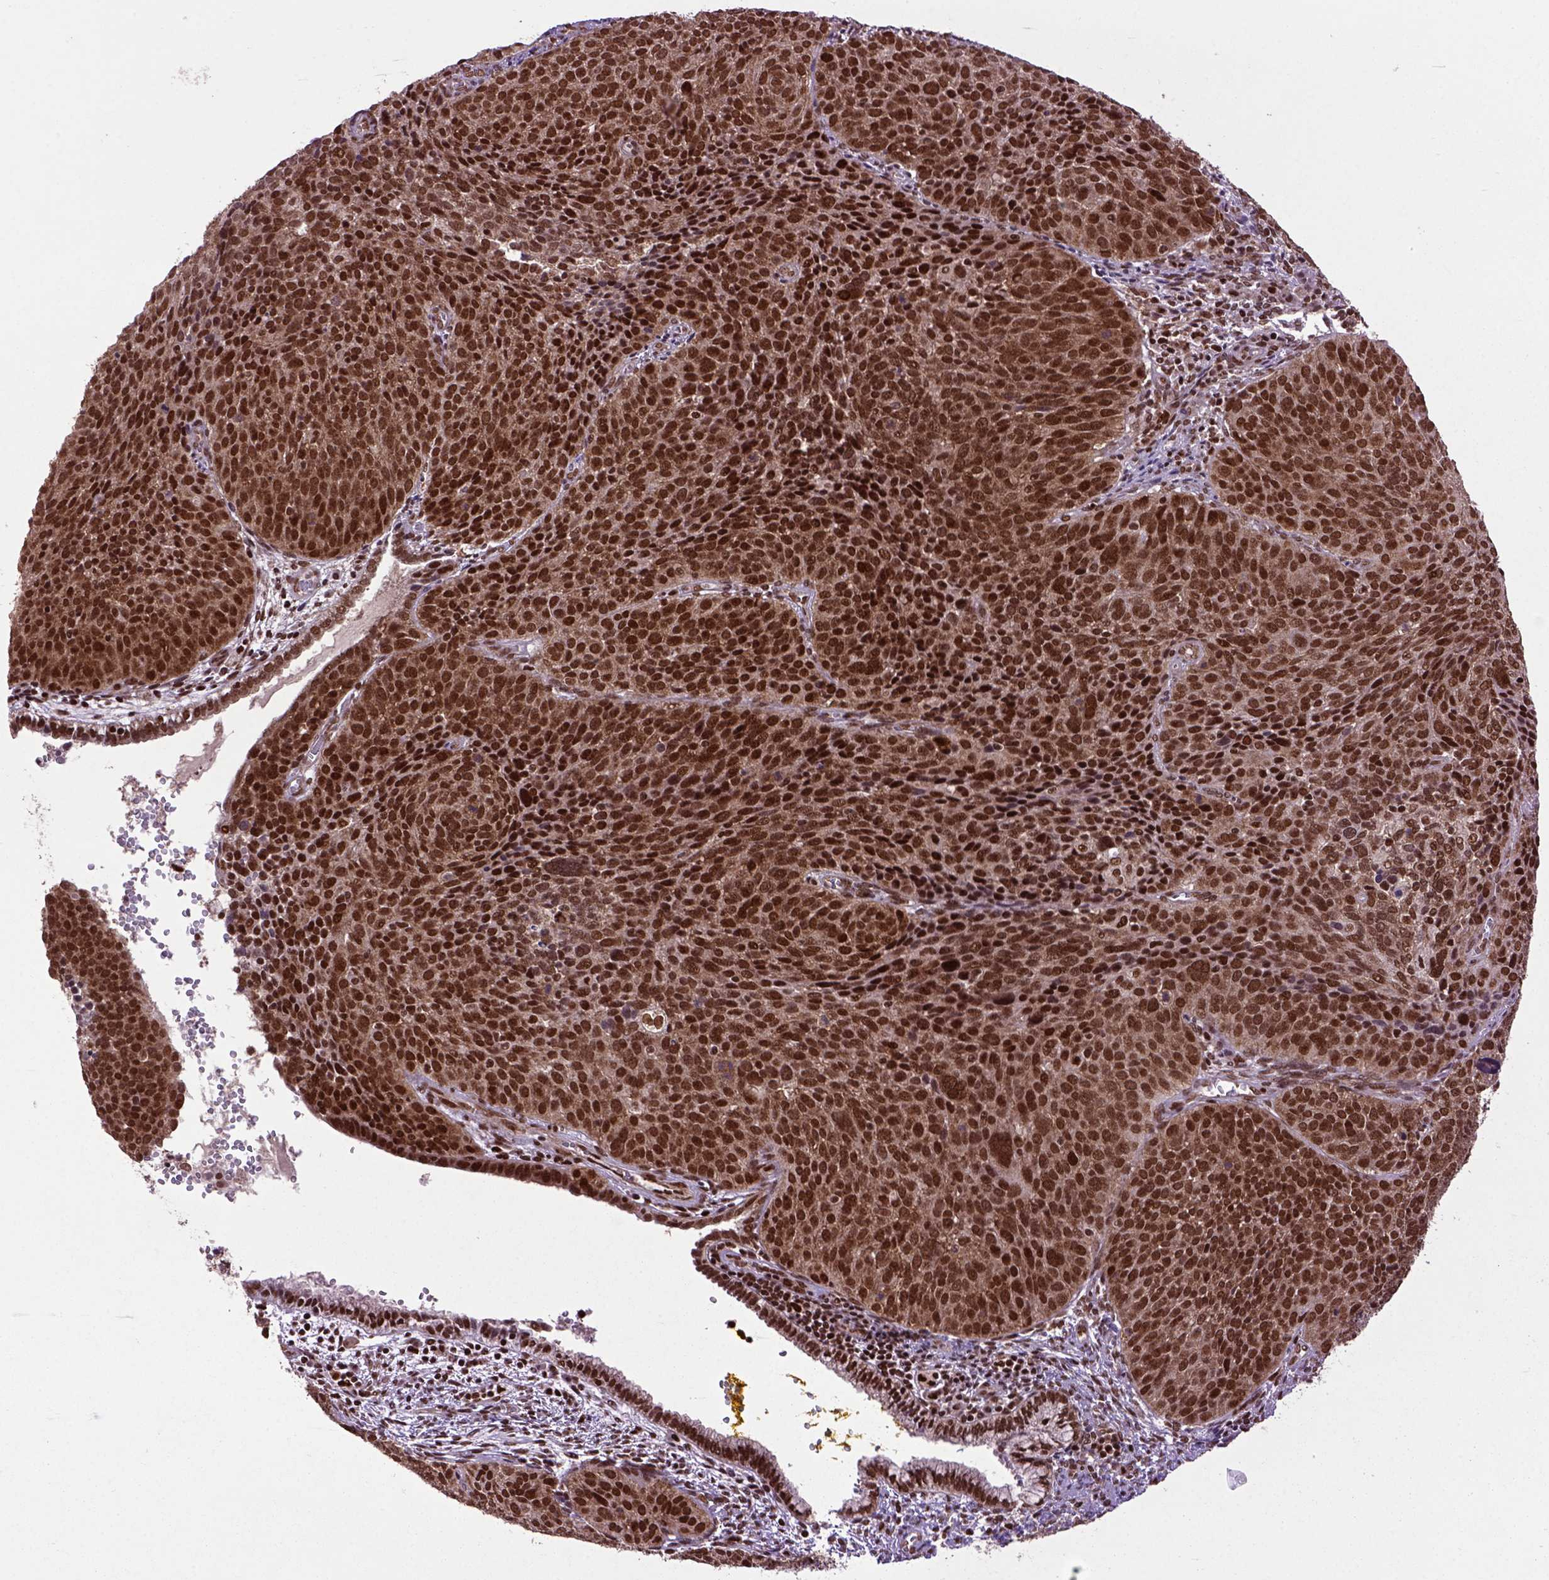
{"staining": {"intensity": "strong", "quantity": ">75%", "location": "nuclear"}, "tissue": "cervical cancer", "cell_type": "Tumor cells", "image_type": "cancer", "snomed": [{"axis": "morphology", "description": "Squamous cell carcinoma, NOS"}, {"axis": "topography", "description": "Cervix"}], "caption": "Immunohistochemistry (IHC) histopathology image of neoplastic tissue: cervical squamous cell carcinoma stained using immunohistochemistry (IHC) demonstrates high levels of strong protein expression localized specifically in the nuclear of tumor cells, appearing as a nuclear brown color.", "gene": "CELF1", "patient": {"sex": "female", "age": 39}}